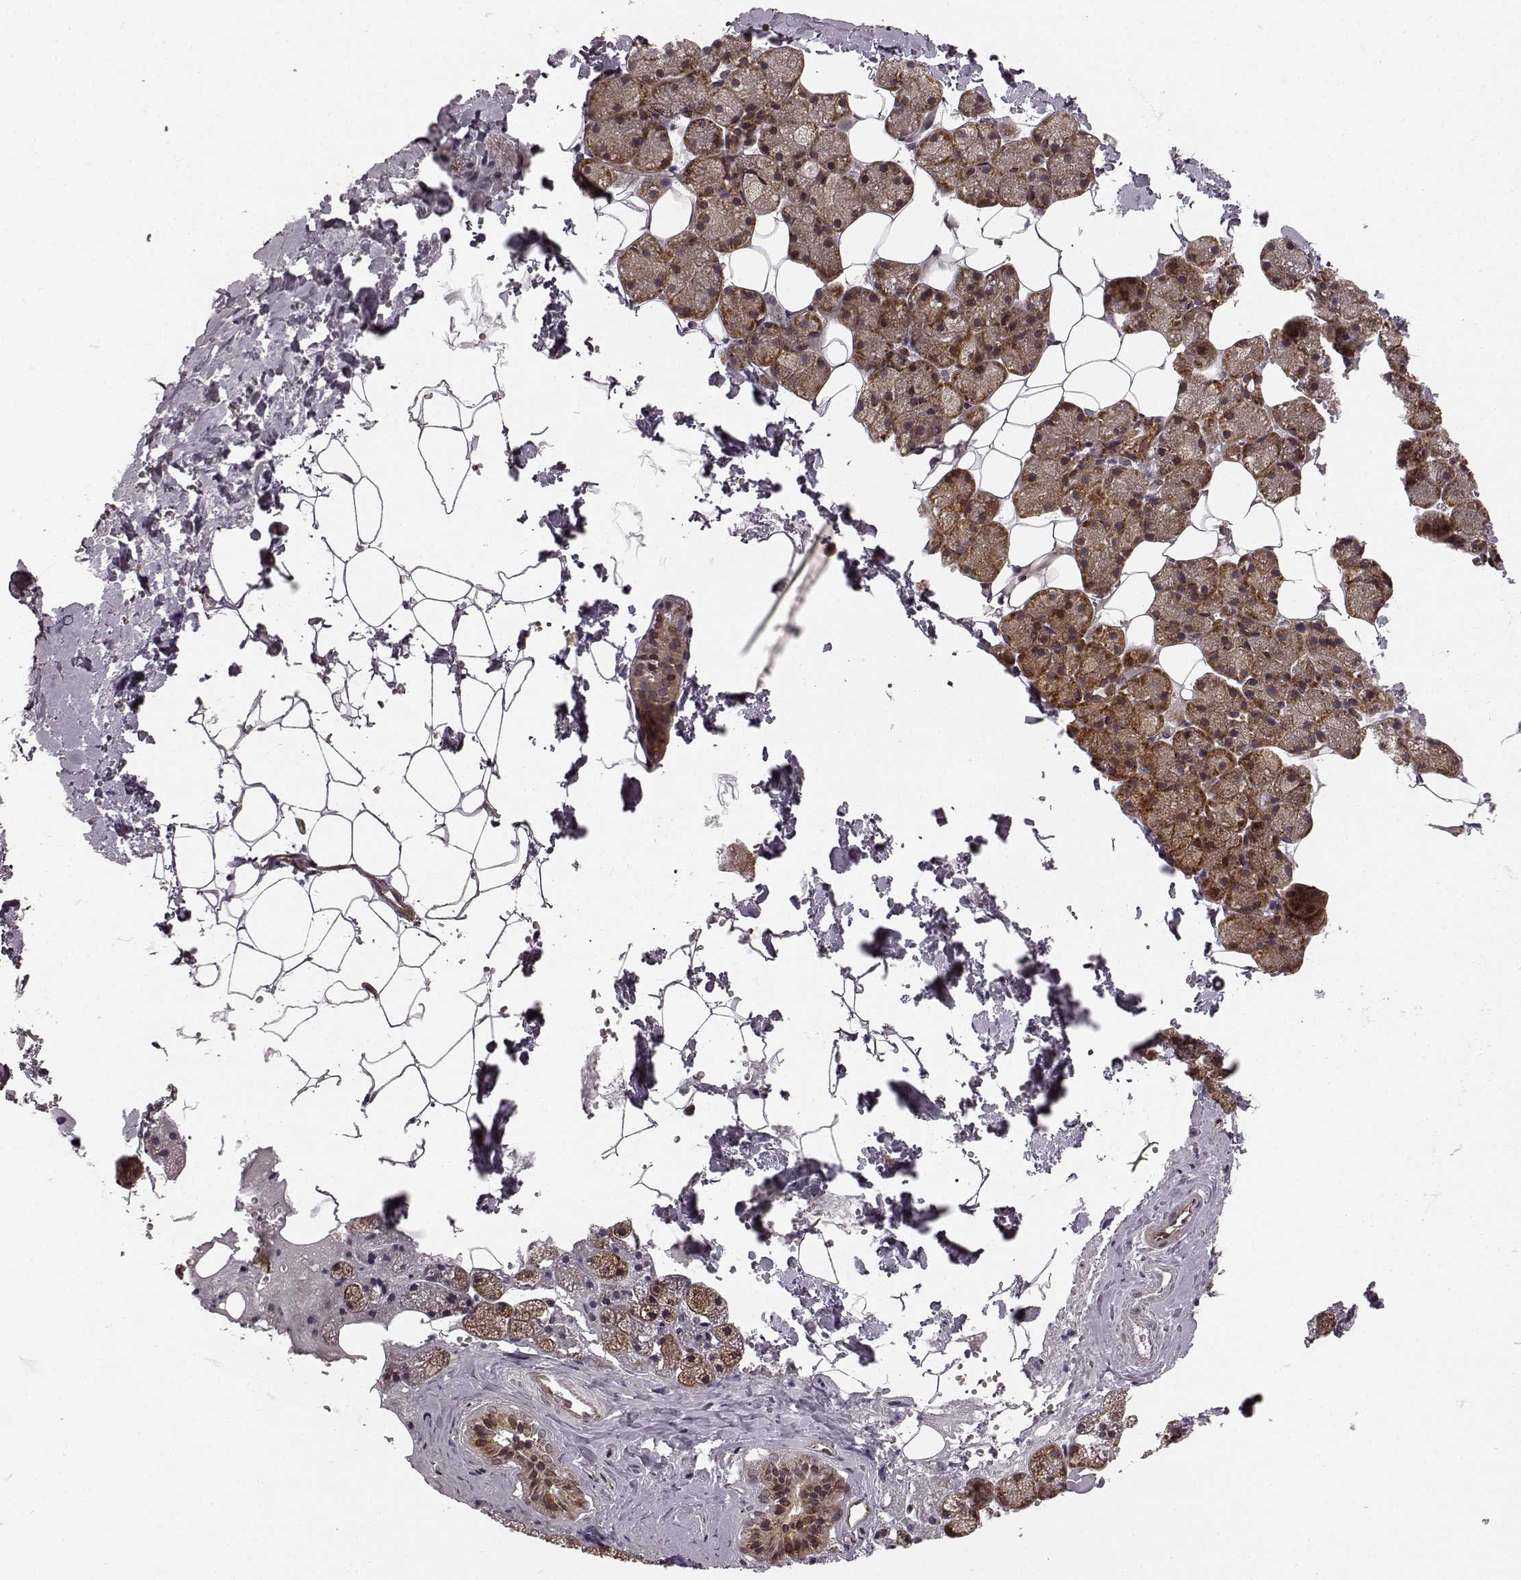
{"staining": {"intensity": "moderate", "quantity": ">75%", "location": "cytoplasmic/membranous"}, "tissue": "salivary gland", "cell_type": "Glandular cells", "image_type": "normal", "snomed": [{"axis": "morphology", "description": "Normal tissue, NOS"}, {"axis": "topography", "description": "Salivary gland"}], "caption": "An immunohistochemistry (IHC) micrograph of unremarkable tissue is shown. Protein staining in brown highlights moderate cytoplasmic/membranous positivity in salivary gland within glandular cells.", "gene": "TMEM14A", "patient": {"sex": "male", "age": 38}}